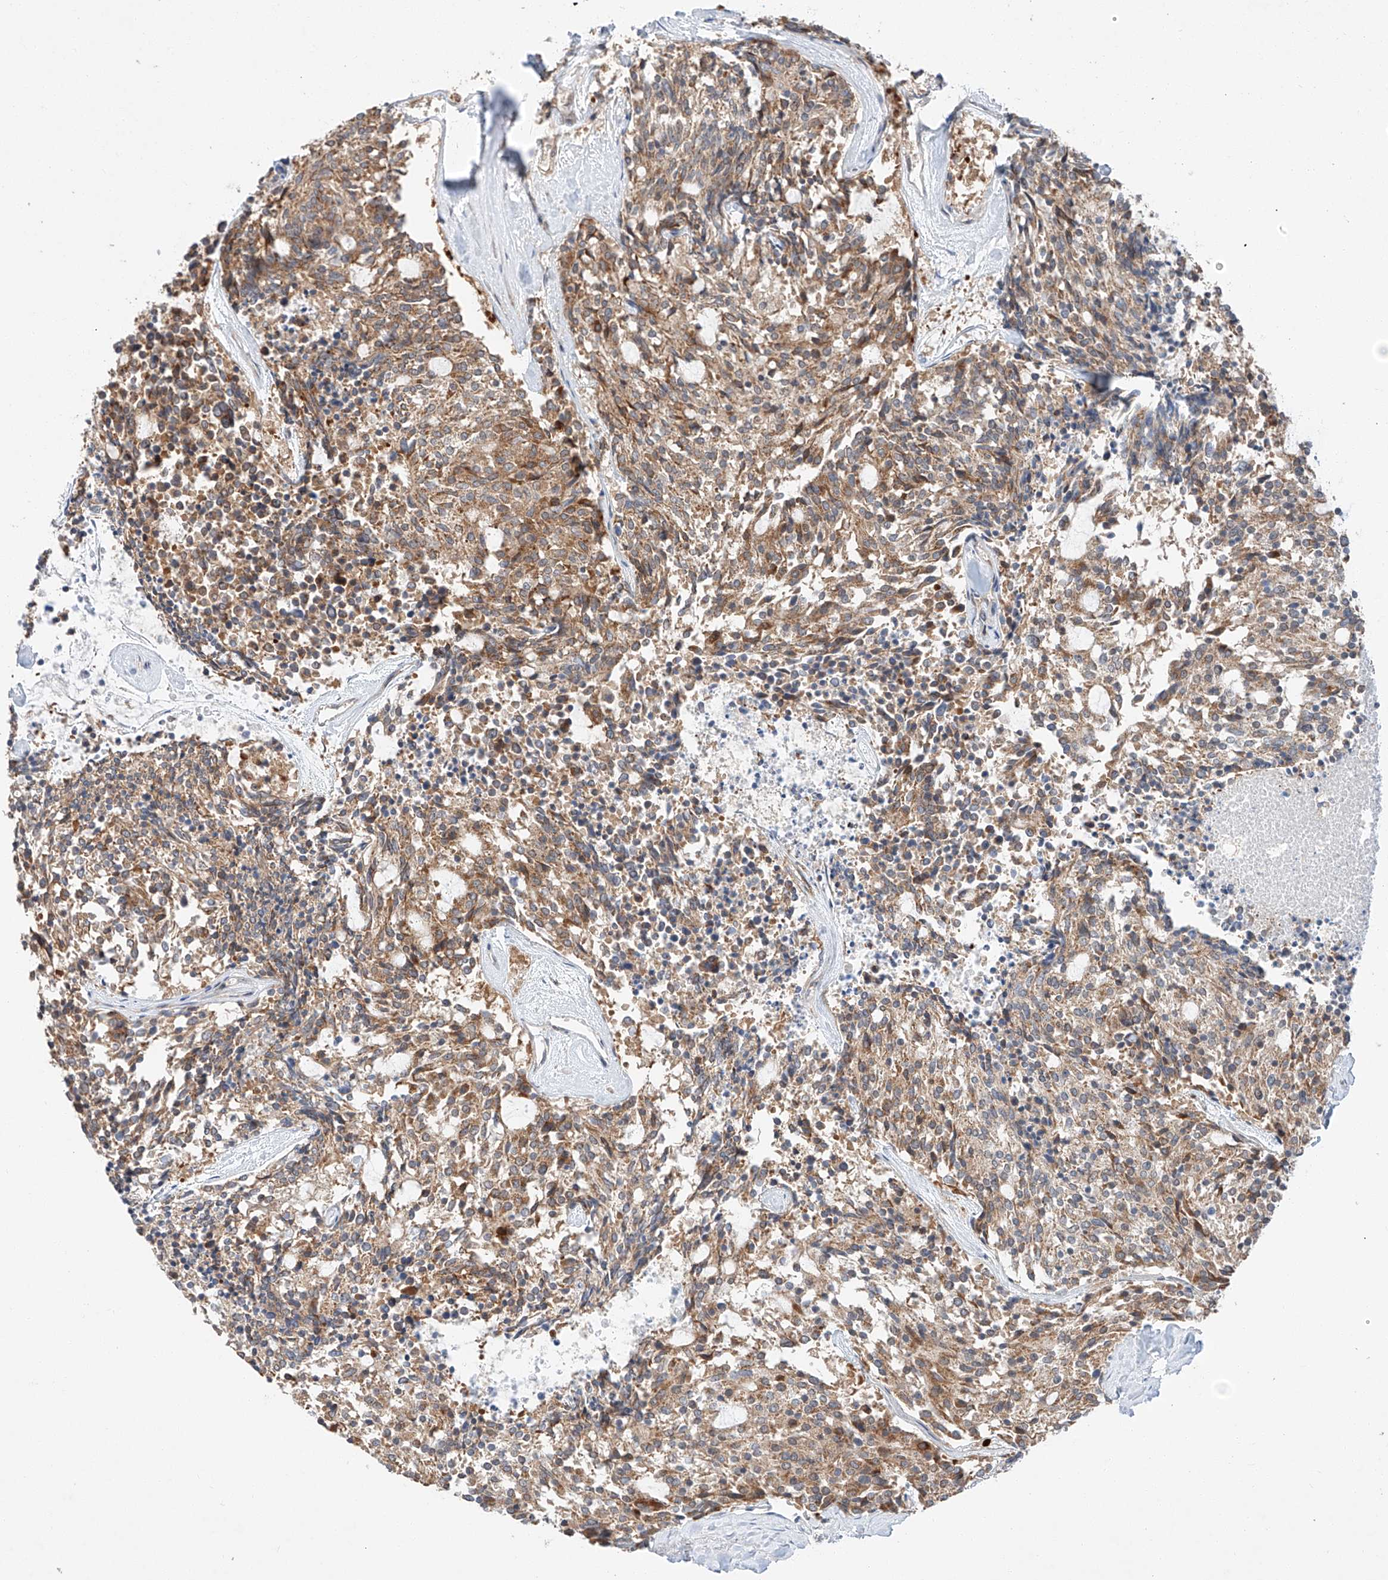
{"staining": {"intensity": "moderate", "quantity": ">75%", "location": "cytoplasmic/membranous"}, "tissue": "carcinoid", "cell_type": "Tumor cells", "image_type": "cancer", "snomed": [{"axis": "morphology", "description": "Carcinoid, malignant, NOS"}, {"axis": "topography", "description": "Pancreas"}], "caption": "Moderate cytoplasmic/membranous expression for a protein is identified in approximately >75% of tumor cells of malignant carcinoid using IHC.", "gene": "RUSC1", "patient": {"sex": "female", "age": 54}}